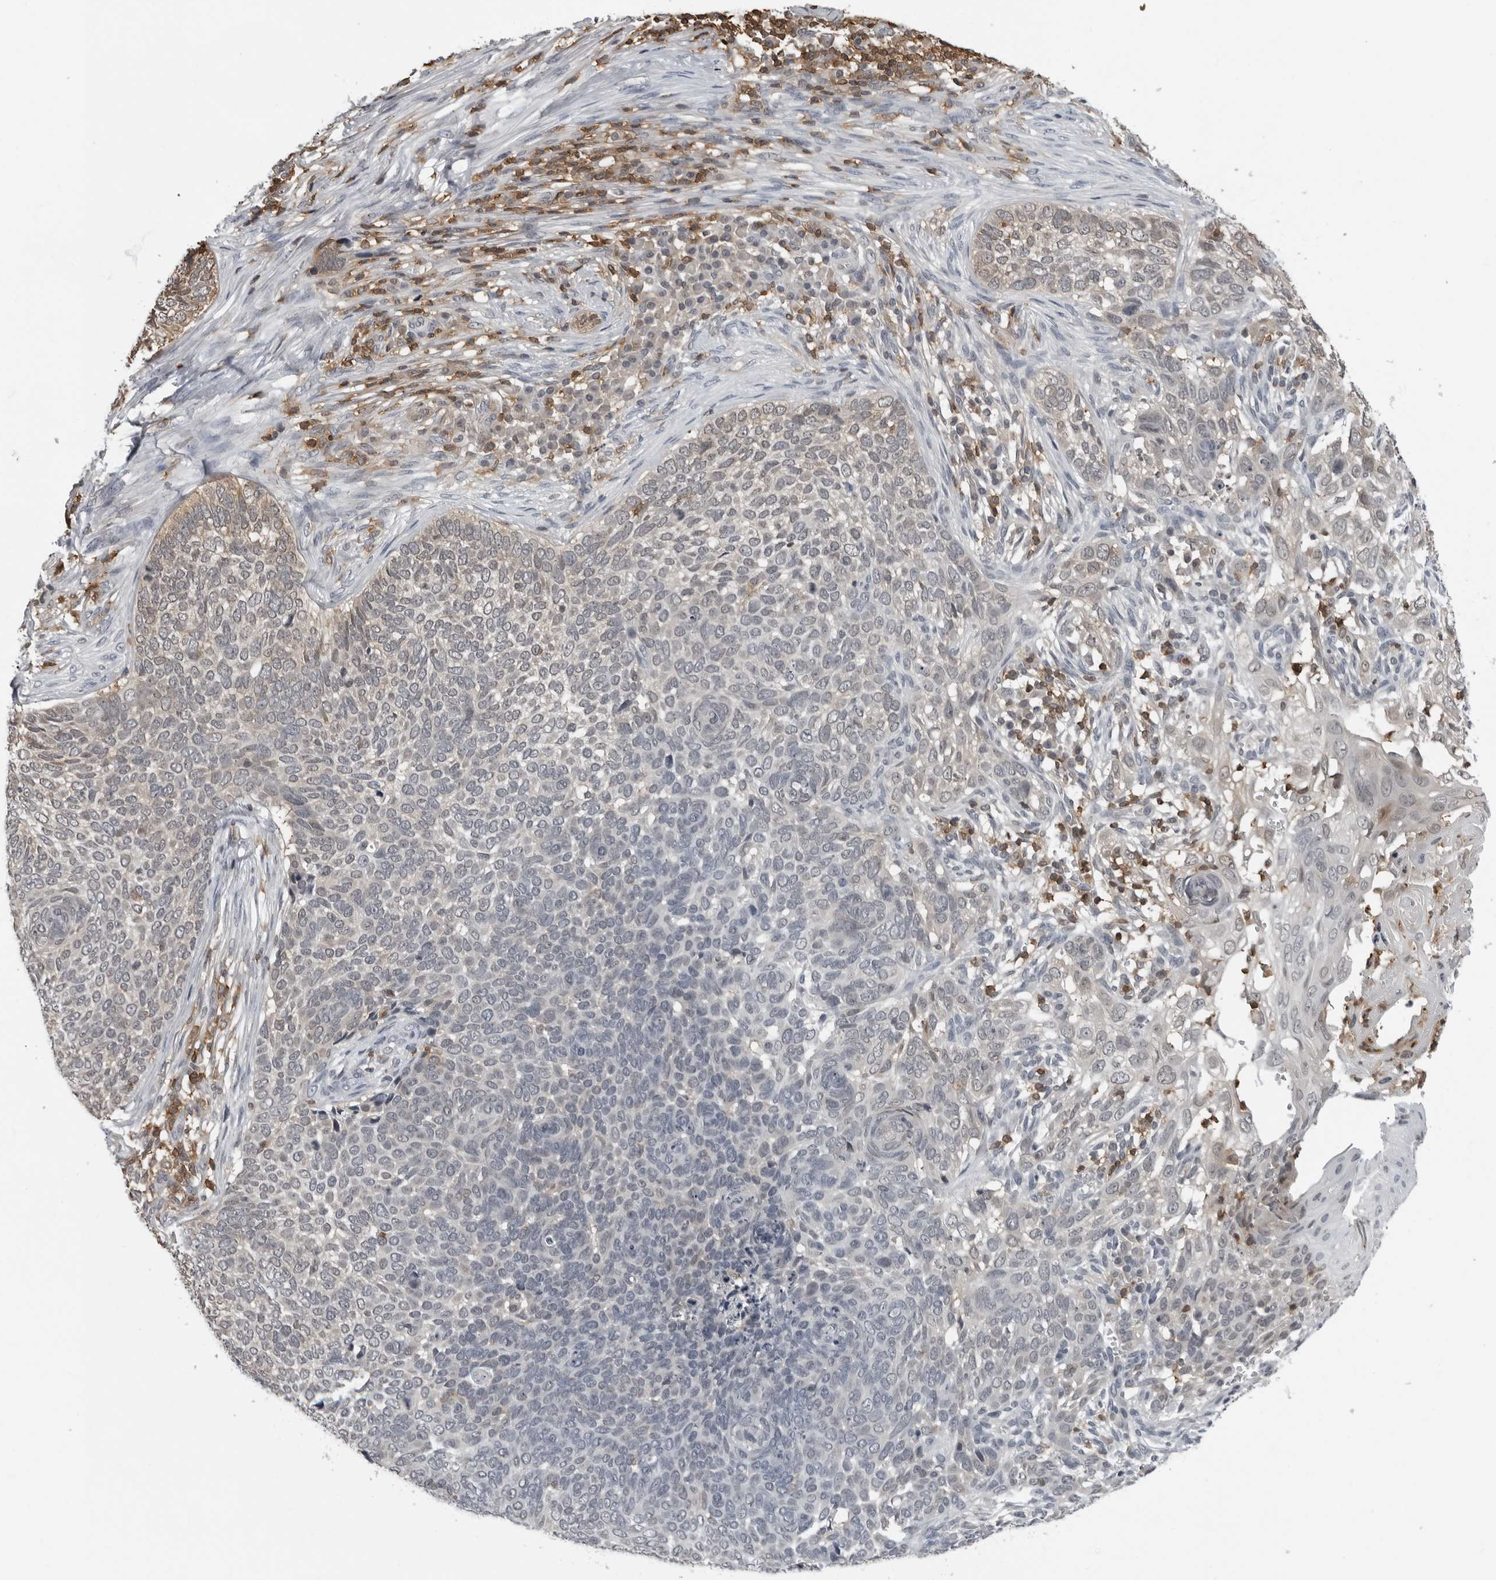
{"staining": {"intensity": "weak", "quantity": "<25%", "location": "cytoplasmic/membranous"}, "tissue": "skin cancer", "cell_type": "Tumor cells", "image_type": "cancer", "snomed": [{"axis": "morphology", "description": "Basal cell carcinoma"}, {"axis": "topography", "description": "Skin"}], "caption": "An image of skin cancer stained for a protein shows no brown staining in tumor cells.", "gene": "HSPH1", "patient": {"sex": "female", "age": 64}}